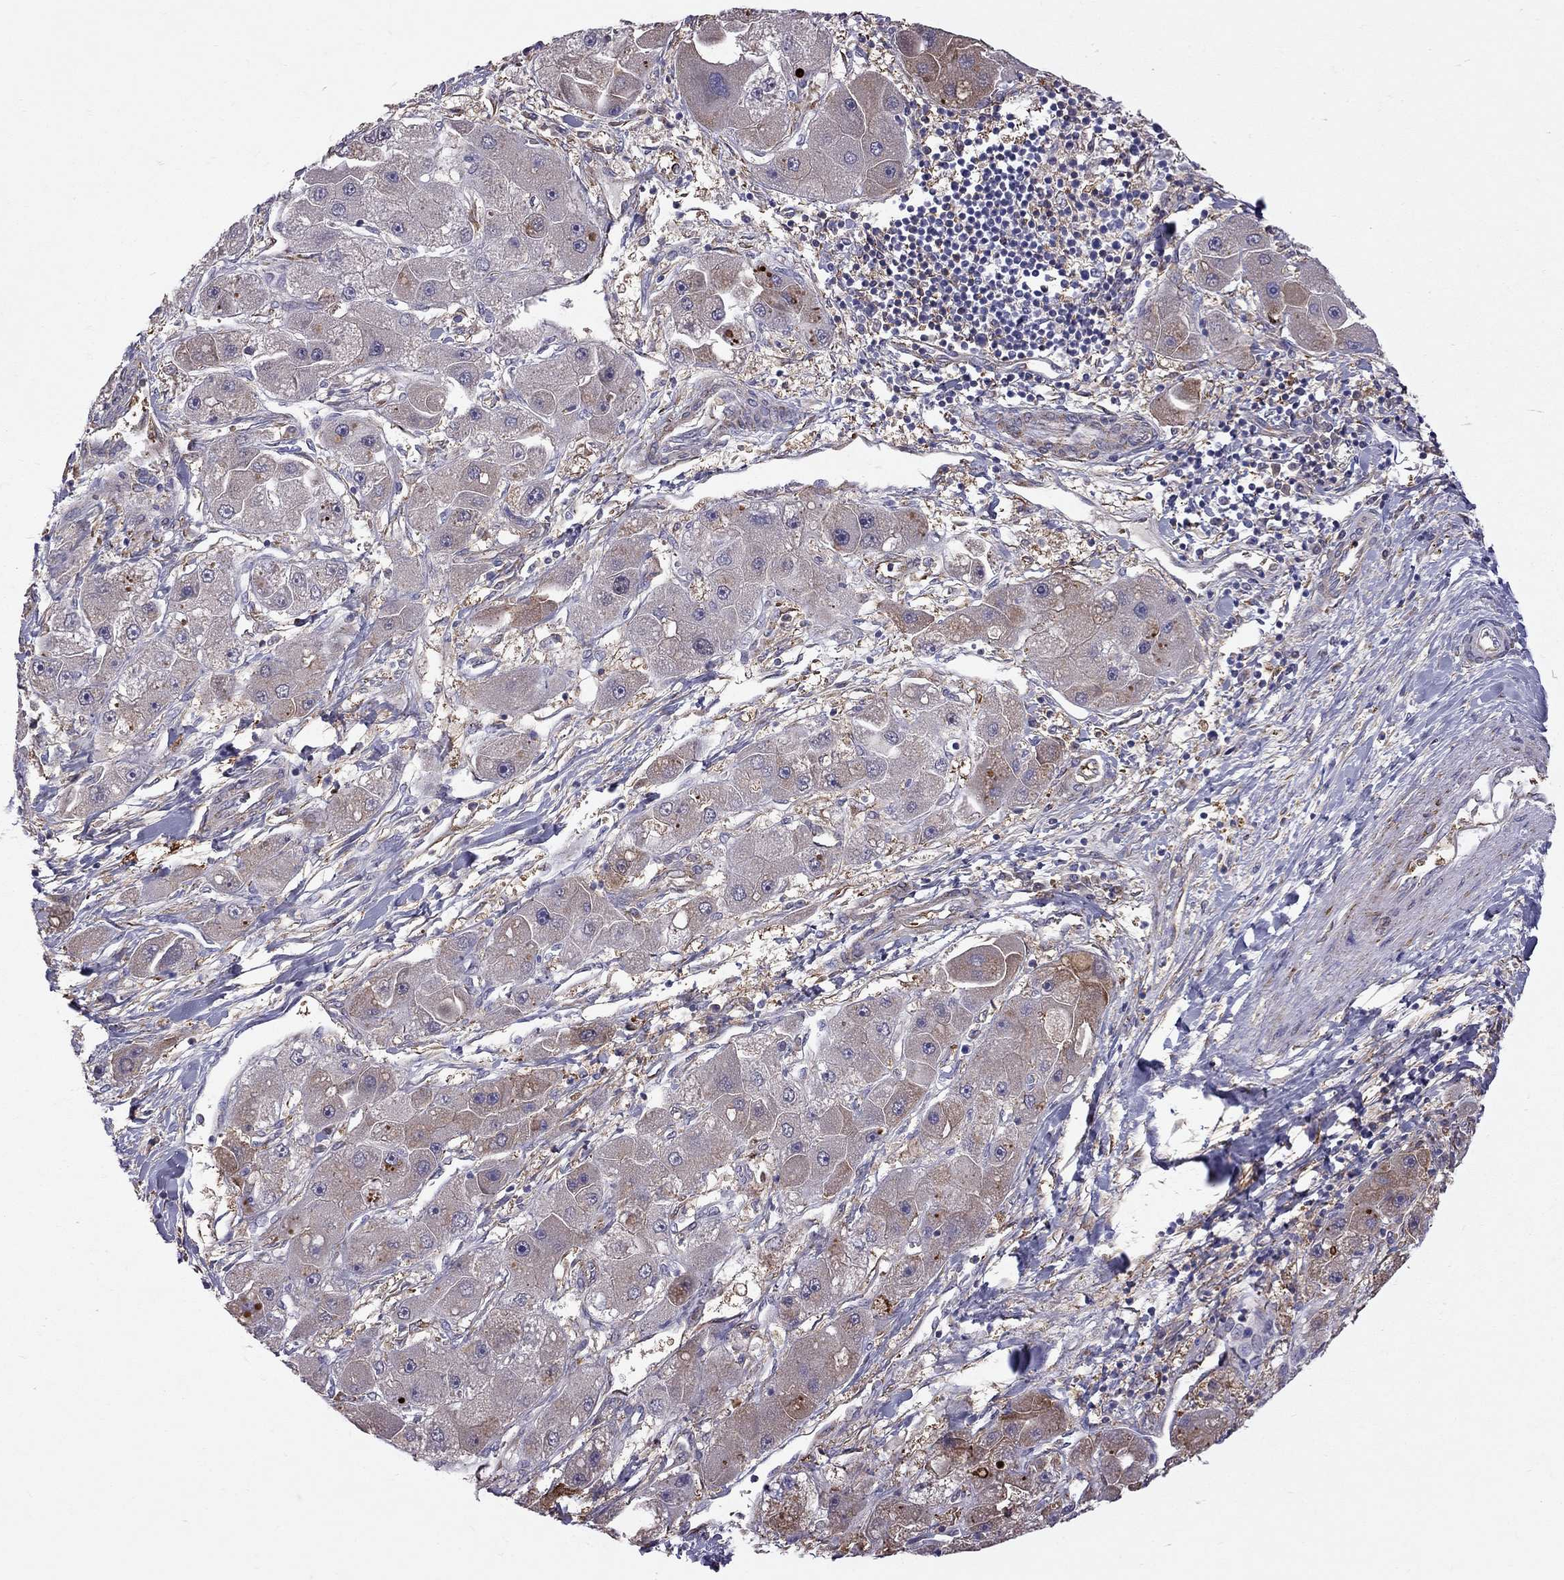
{"staining": {"intensity": "moderate", "quantity": "<25%", "location": "cytoplasmic/membranous"}, "tissue": "liver cancer", "cell_type": "Tumor cells", "image_type": "cancer", "snomed": [{"axis": "morphology", "description": "Carcinoma, Hepatocellular, NOS"}, {"axis": "topography", "description": "Liver"}], "caption": "Hepatocellular carcinoma (liver) stained for a protein (brown) displays moderate cytoplasmic/membranous positive expression in about <25% of tumor cells.", "gene": "EIF4E3", "patient": {"sex": "male", "age": 24}}